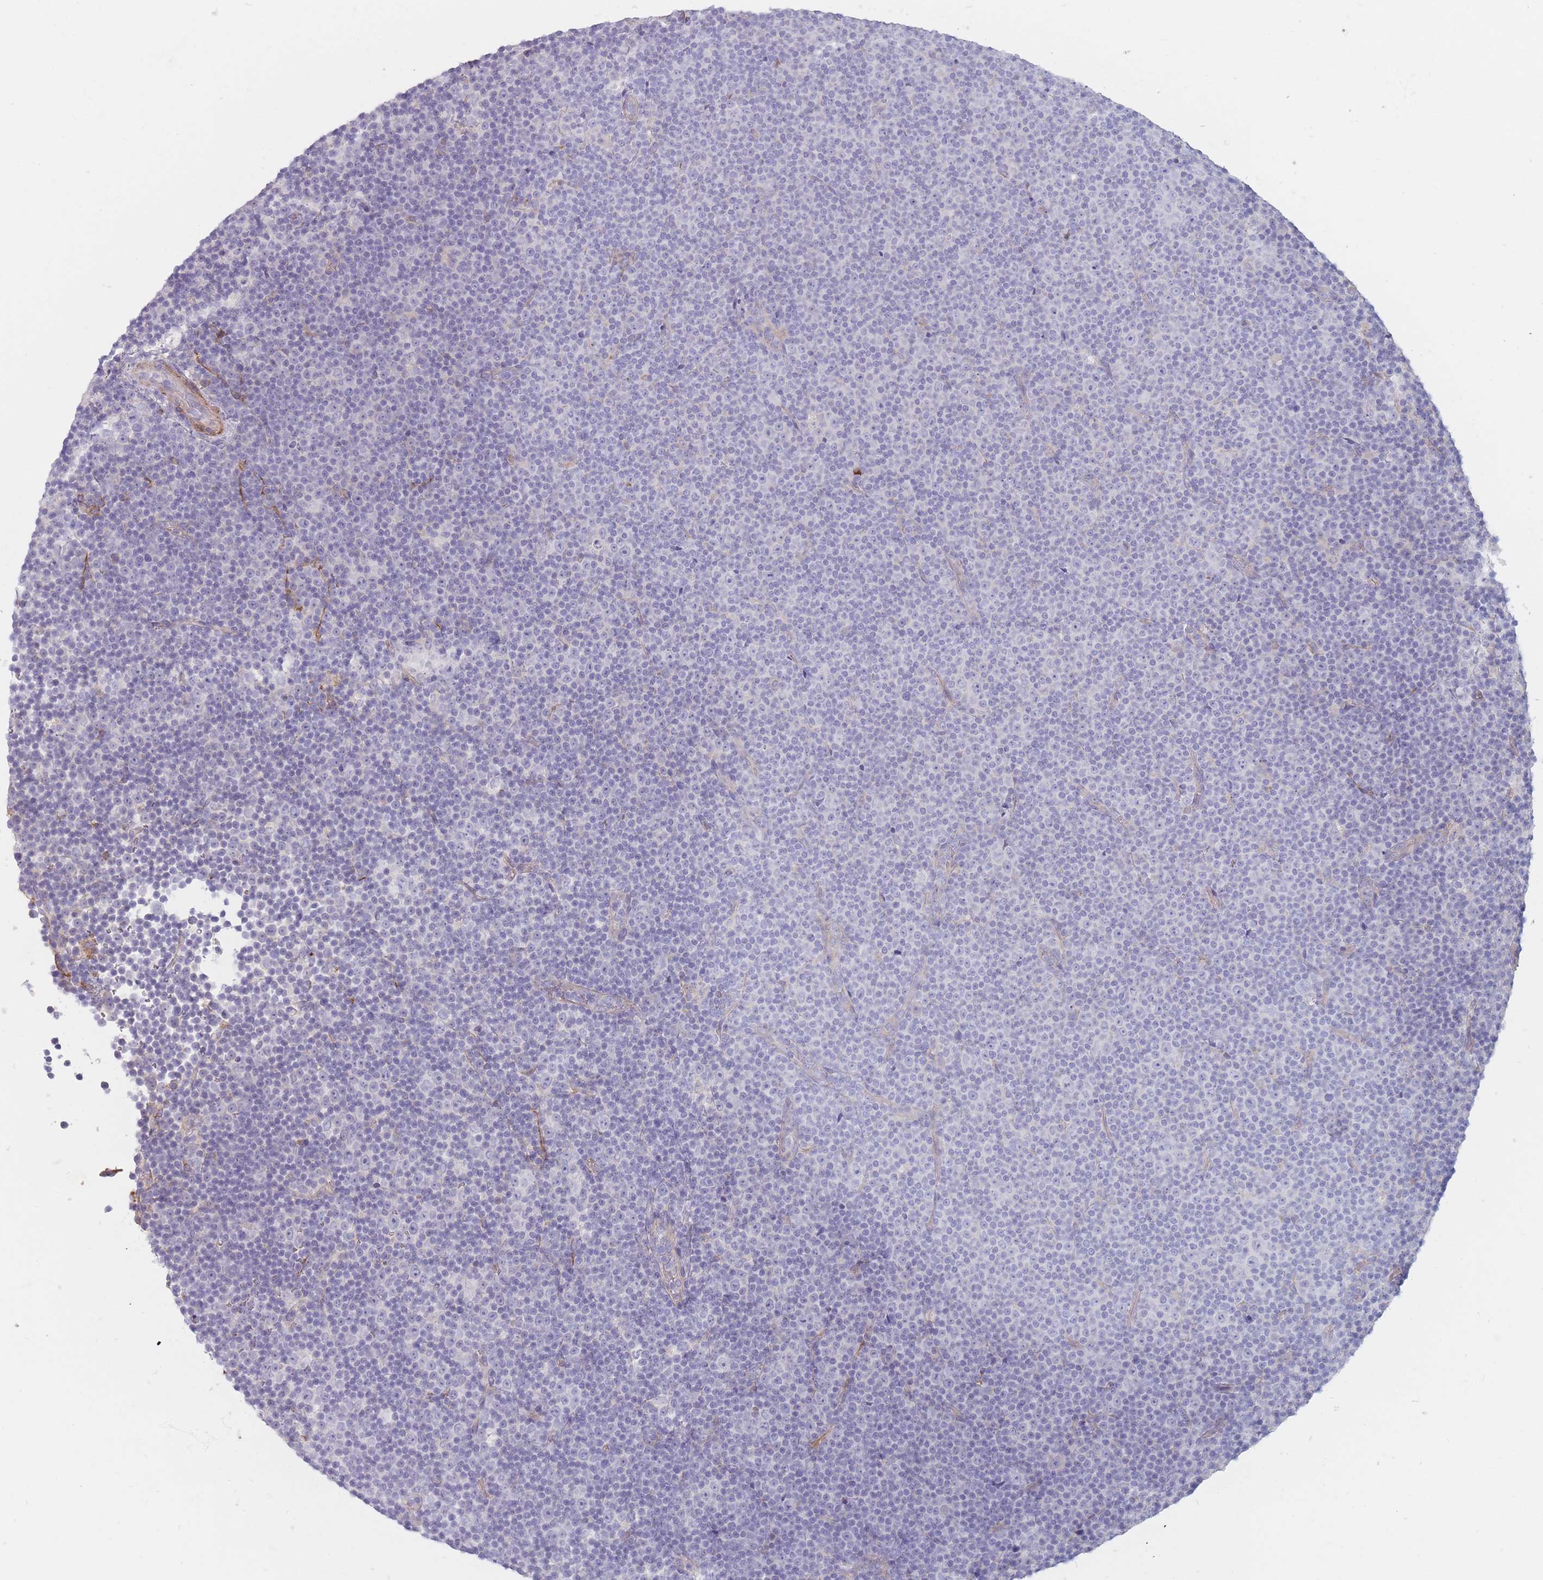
{"staining": {"intensity": "negative", "quantity": "none", "location": "none"}, "tissue": "lymphoma", "cell_type": "Tumor cells", "image_type": "cancer", "snomed": [{"axis": "morphology", "description": "Malignant lymphoma, non-Hodgkin's type, Low grade"}, {"axis": "topography", "description": "Lymph node"}], "caption": "Tumor cells are negative for brown protein staining in low-grade malignant lymphoma, non-Hodgkin's type. (Stains: DAB (3,3'-diaminobenzidine) IHC with hematoxylin counter stain, Microscopy: brightfield microscopy at high magnification).", "gene": "ERBIN", "patient": {"sex": "female", "age": 67}}